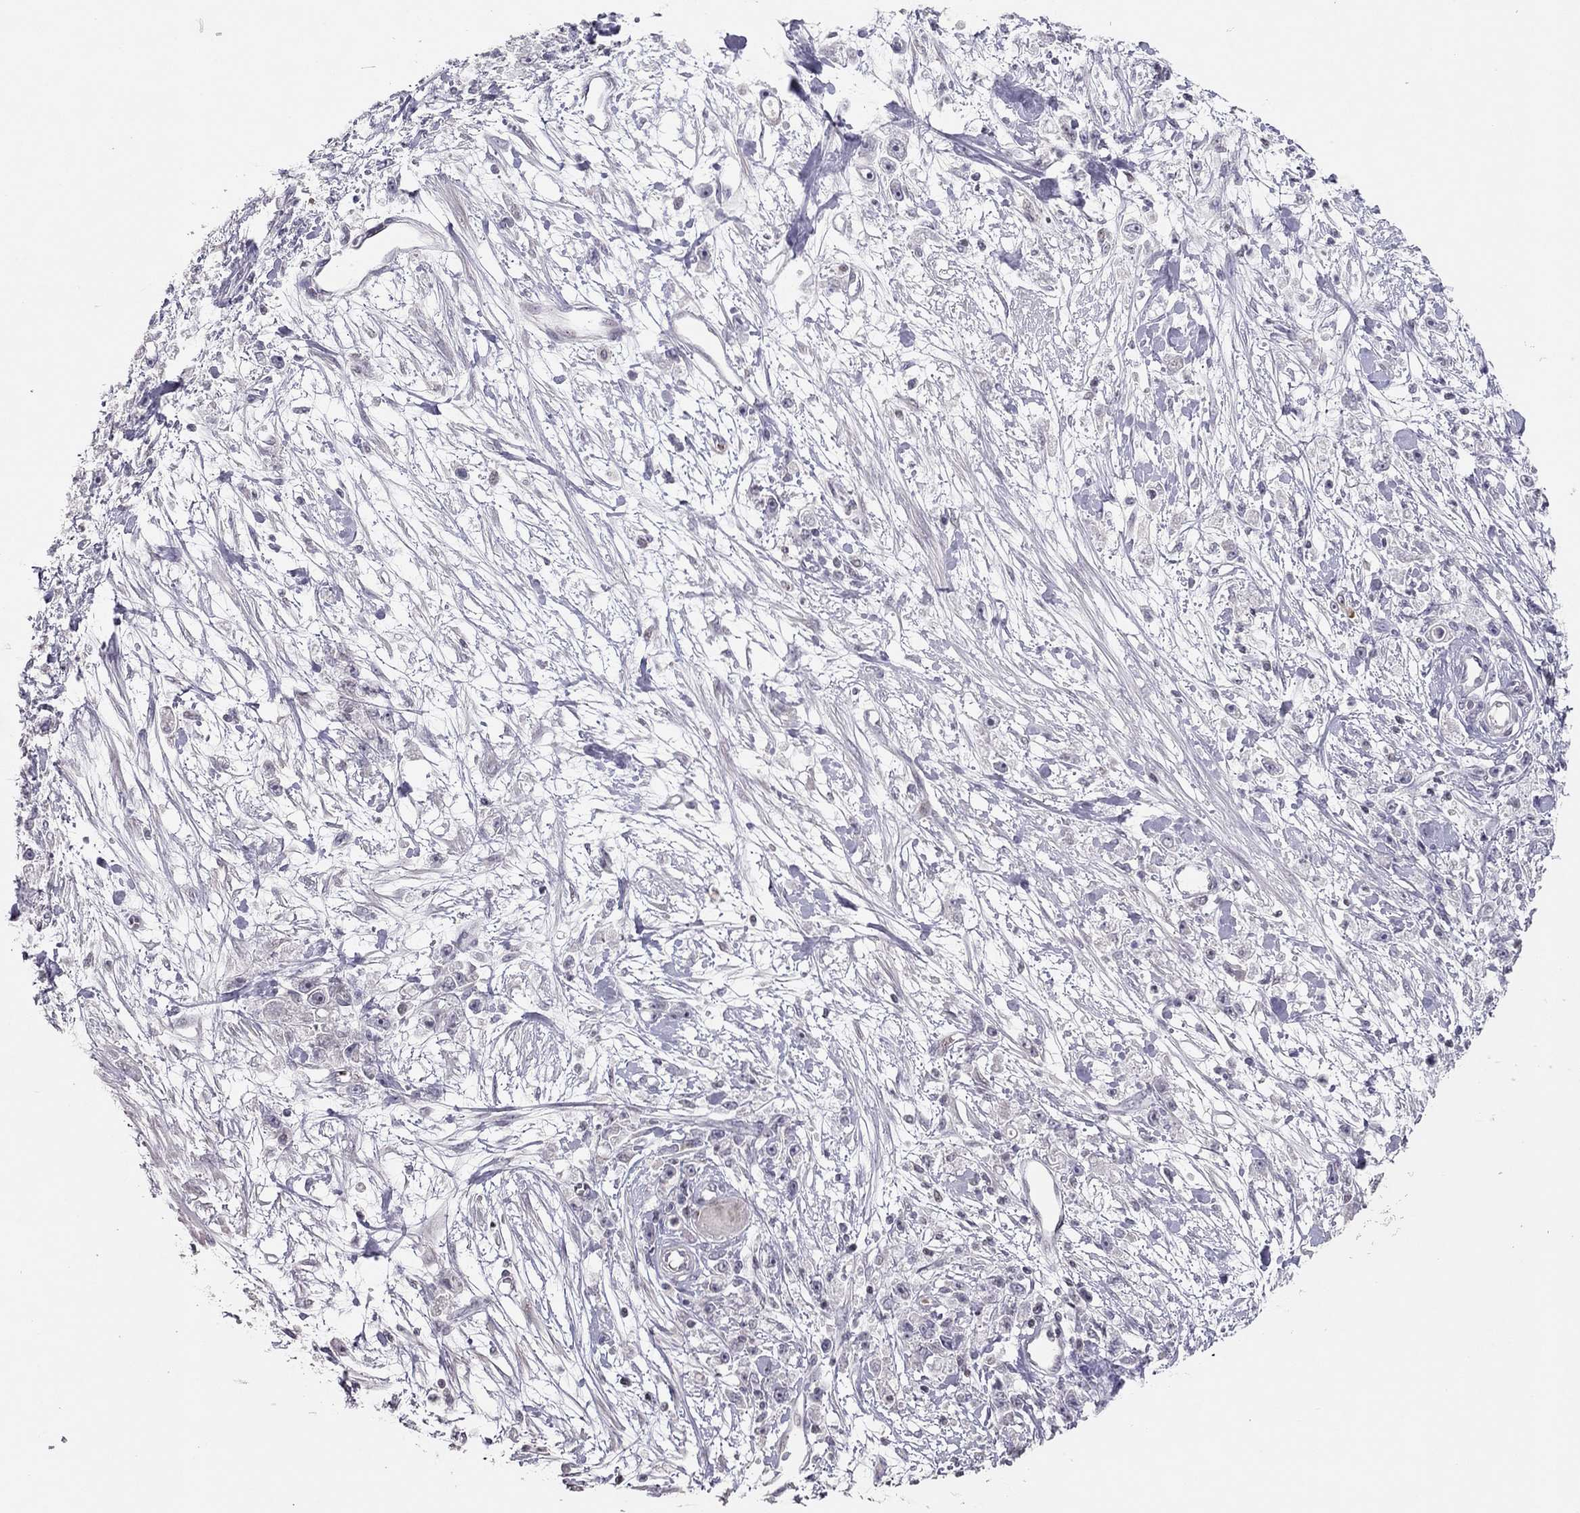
{"staining": {"intensity": "negative", "quantity": "none", "location": "none"}, "tissue": "stomach cancer", "cell_type": "Tumor cells", "image_type": "cancer", "snomed": [{"axis": "morphology", "description": "Adenocarcinoma, NOS"}, {"axis": "topography", "description": "Stomach"}], "caption": "There is no significant positivity in tumor cells of stomach cancer.", "gene": "TSHB", "patient": {"sex": "female", "age": 59}}